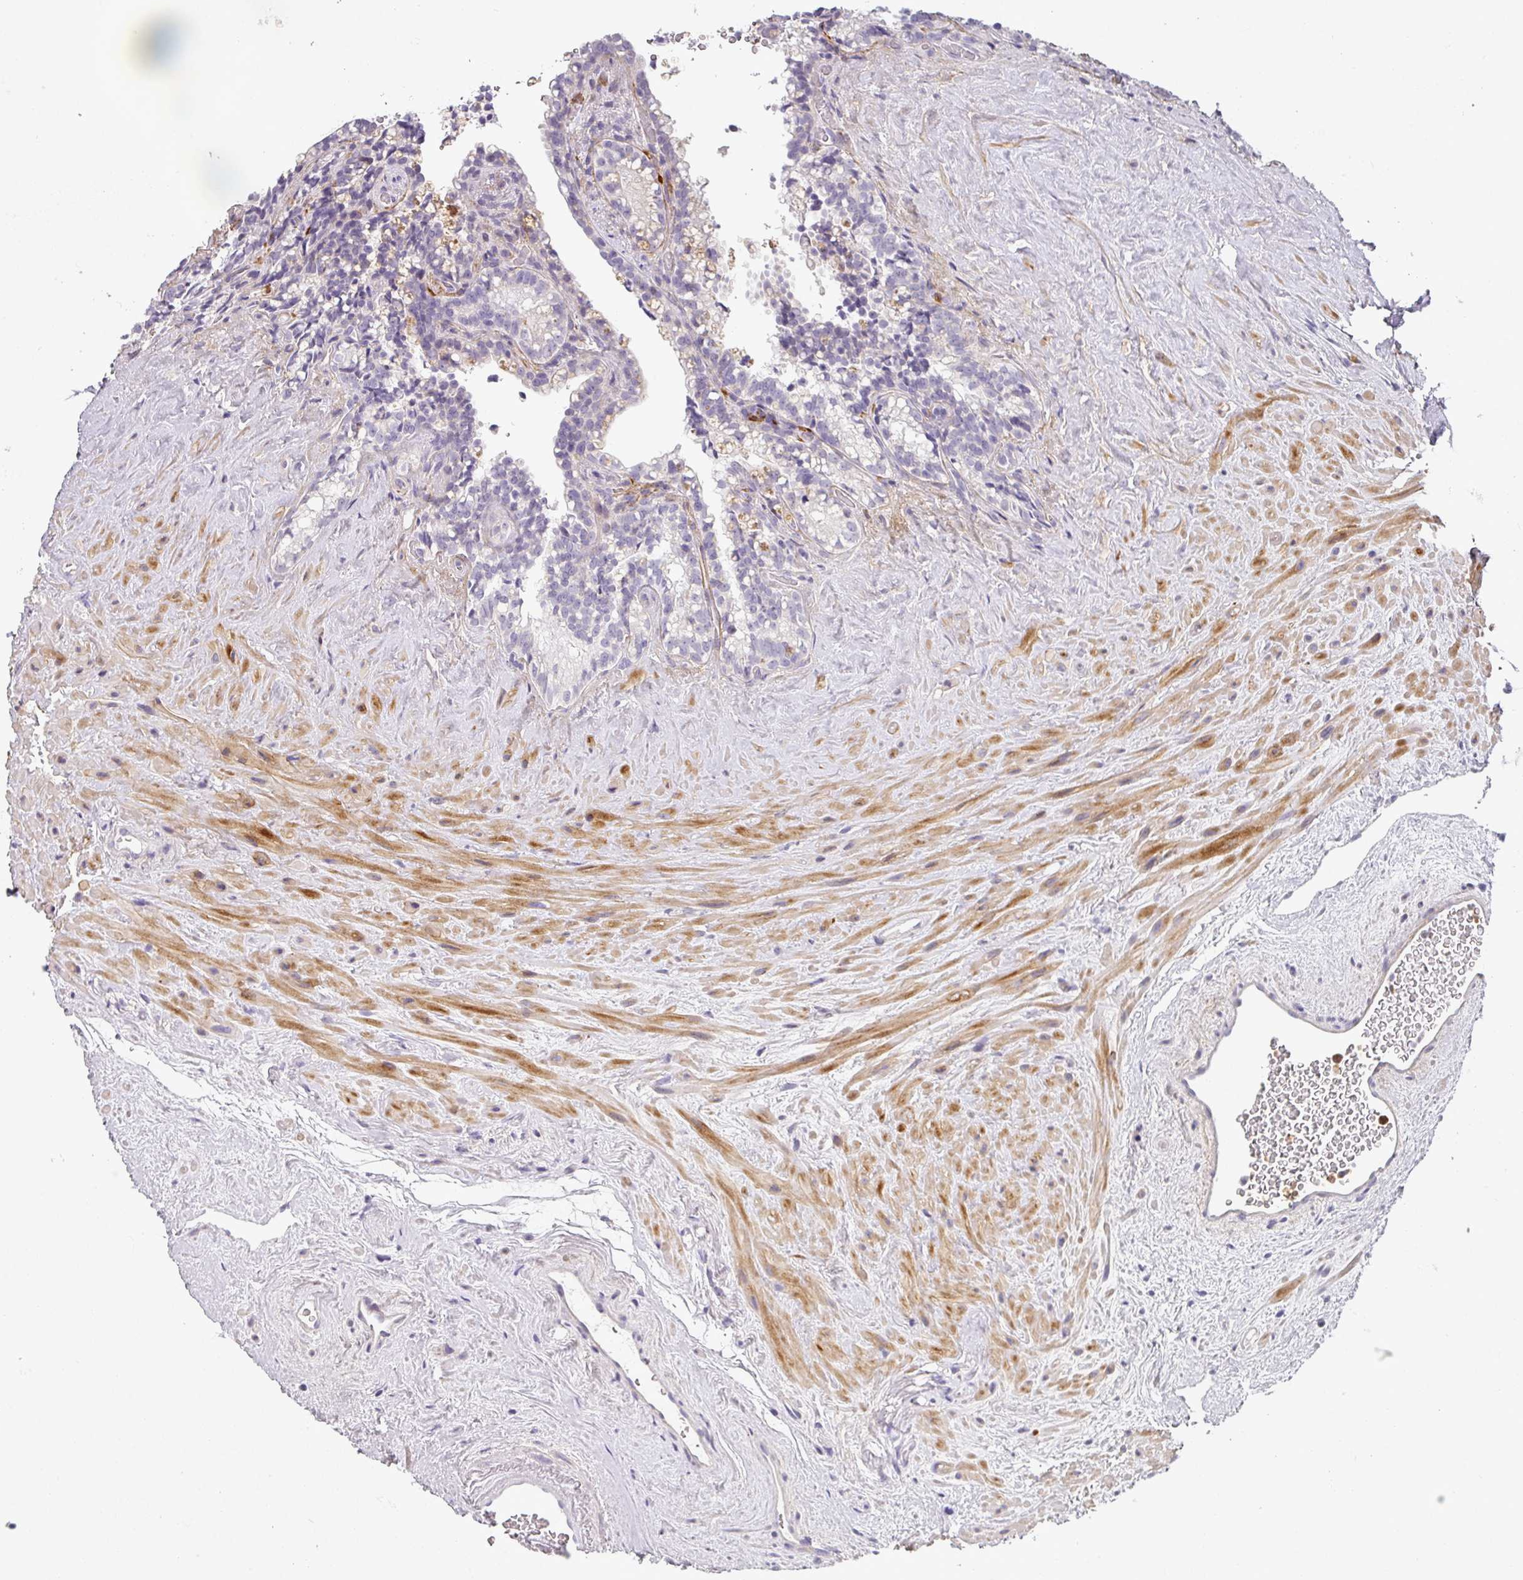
{"staining": {"intensity": "negative", "quantity": "none", "location": "none"}, "tissue": "seminal vesicle", "cell_type": "Glandular cells", "image_type": "normal", "snomed": [{"axis": "morphology", "description": "Normal tissue, NOS"}, {"axis": "topography", "description": "Prostate"}, {"axis": "topography", "description": "Seminal veicle"}], "caption": "Human seminal vesicle stained for a protein using immunohistochemistry shows no expression in glandular cells.", "gene": "BTLA", "patient": {"sex": "male", "age": 79}}